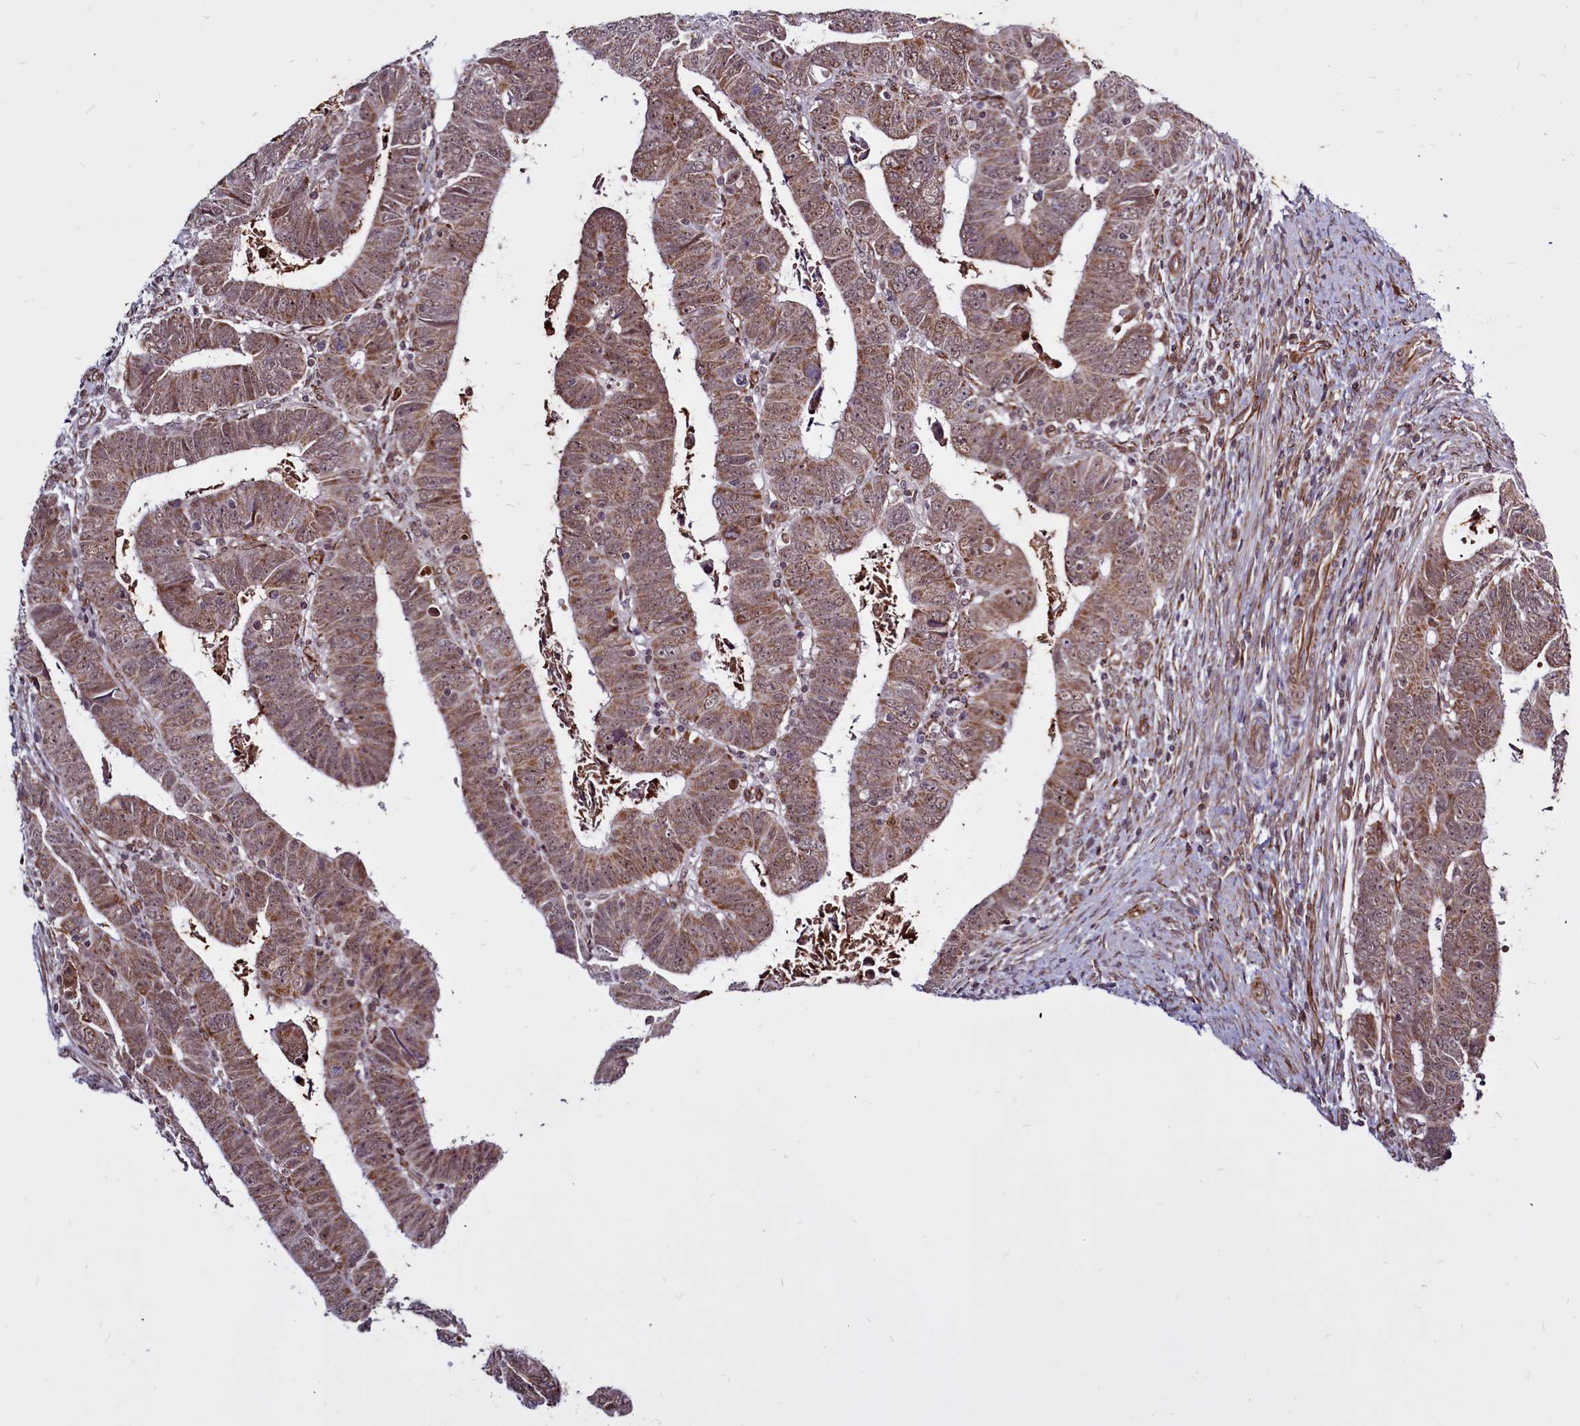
{"staining": {"intensity": "moderate", "quantity": ">75%", "location": "cytoplasmic/membranous,nuclear"}, "tissue": "colorectal cancer", "cell_type": "Tumor cells", "image_type": "cancer", "snomed": [{"axis": "morphology", "description": "Normal tissue, NOS"}, {"axis": "morphology", "description": "Adenocarcinoma, NOS"}, {"axis": "topography", "description": "Rectum"}], "caption": "Colorectal cancer (adenocarcinoma) stained with a protein marker demonstrates moderate staining in tumor cells.", "gene": "CLK3", "patient": {"sex": "female", "age": 65}}